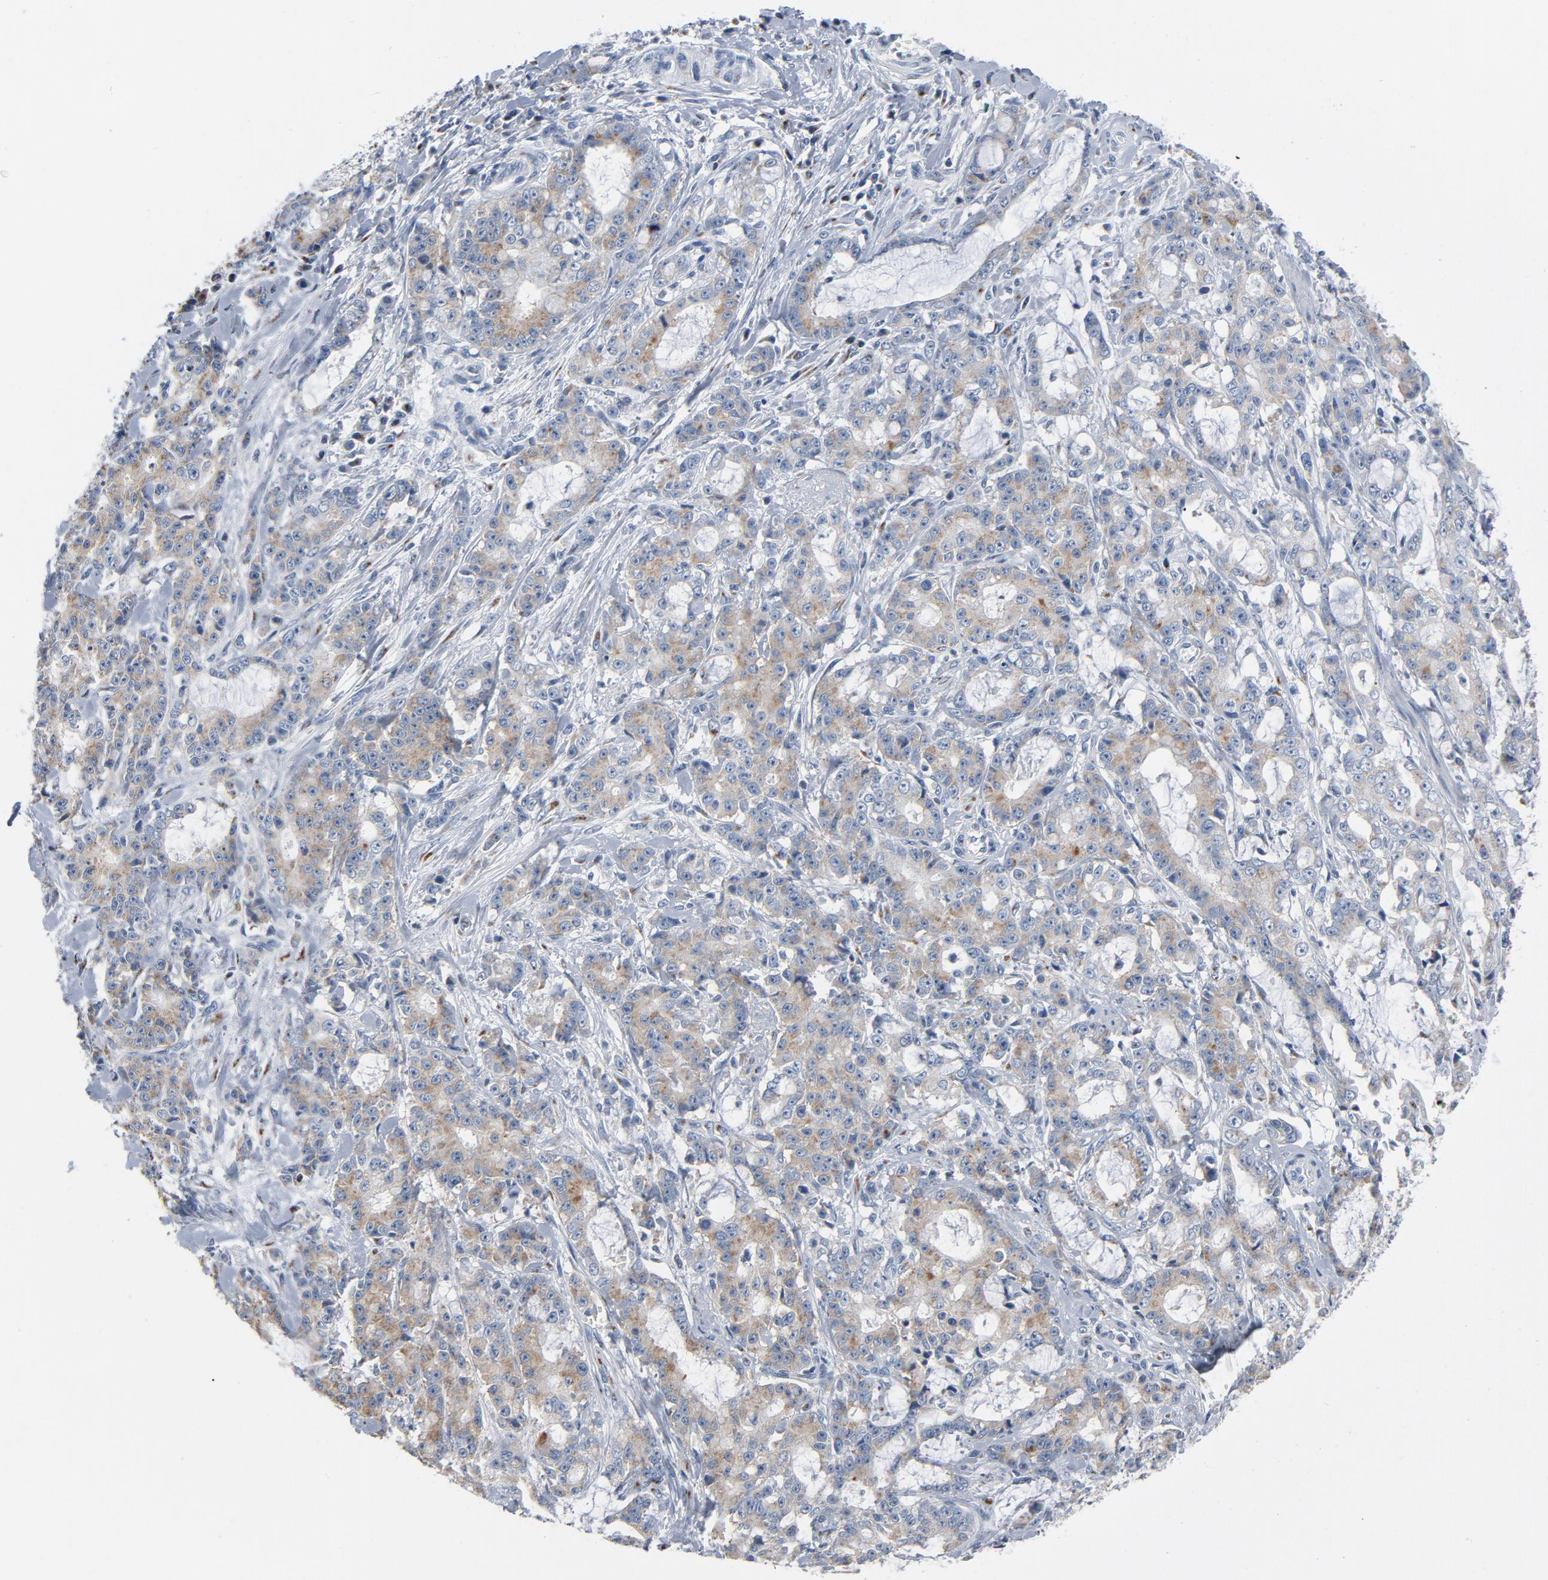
{"staining": {"intensity": "moderate", "quantity": "25%-75%", "location": "cytoplasmic/membranous"}, "tissue": "pancreatic cancer", "cell_type": "Tumor cells", "image_type": "cancer", "snomed": [{"axis": "morphology", "description": "Adenocarcinoma, NOS"}, {"axis": "topography", "description": "Pancreas"}], "caption": "Protein expression analysis of pancreatic adenocarcinoma reveals moderate cytoplasmic/membranous expression in approximately 25%-75% of tumor cells. (DAB IHC, brown staining for protein, blue staining for nuclei).", "gene": "YIPF6", "patient": {"sex": "female", "age": 73}}